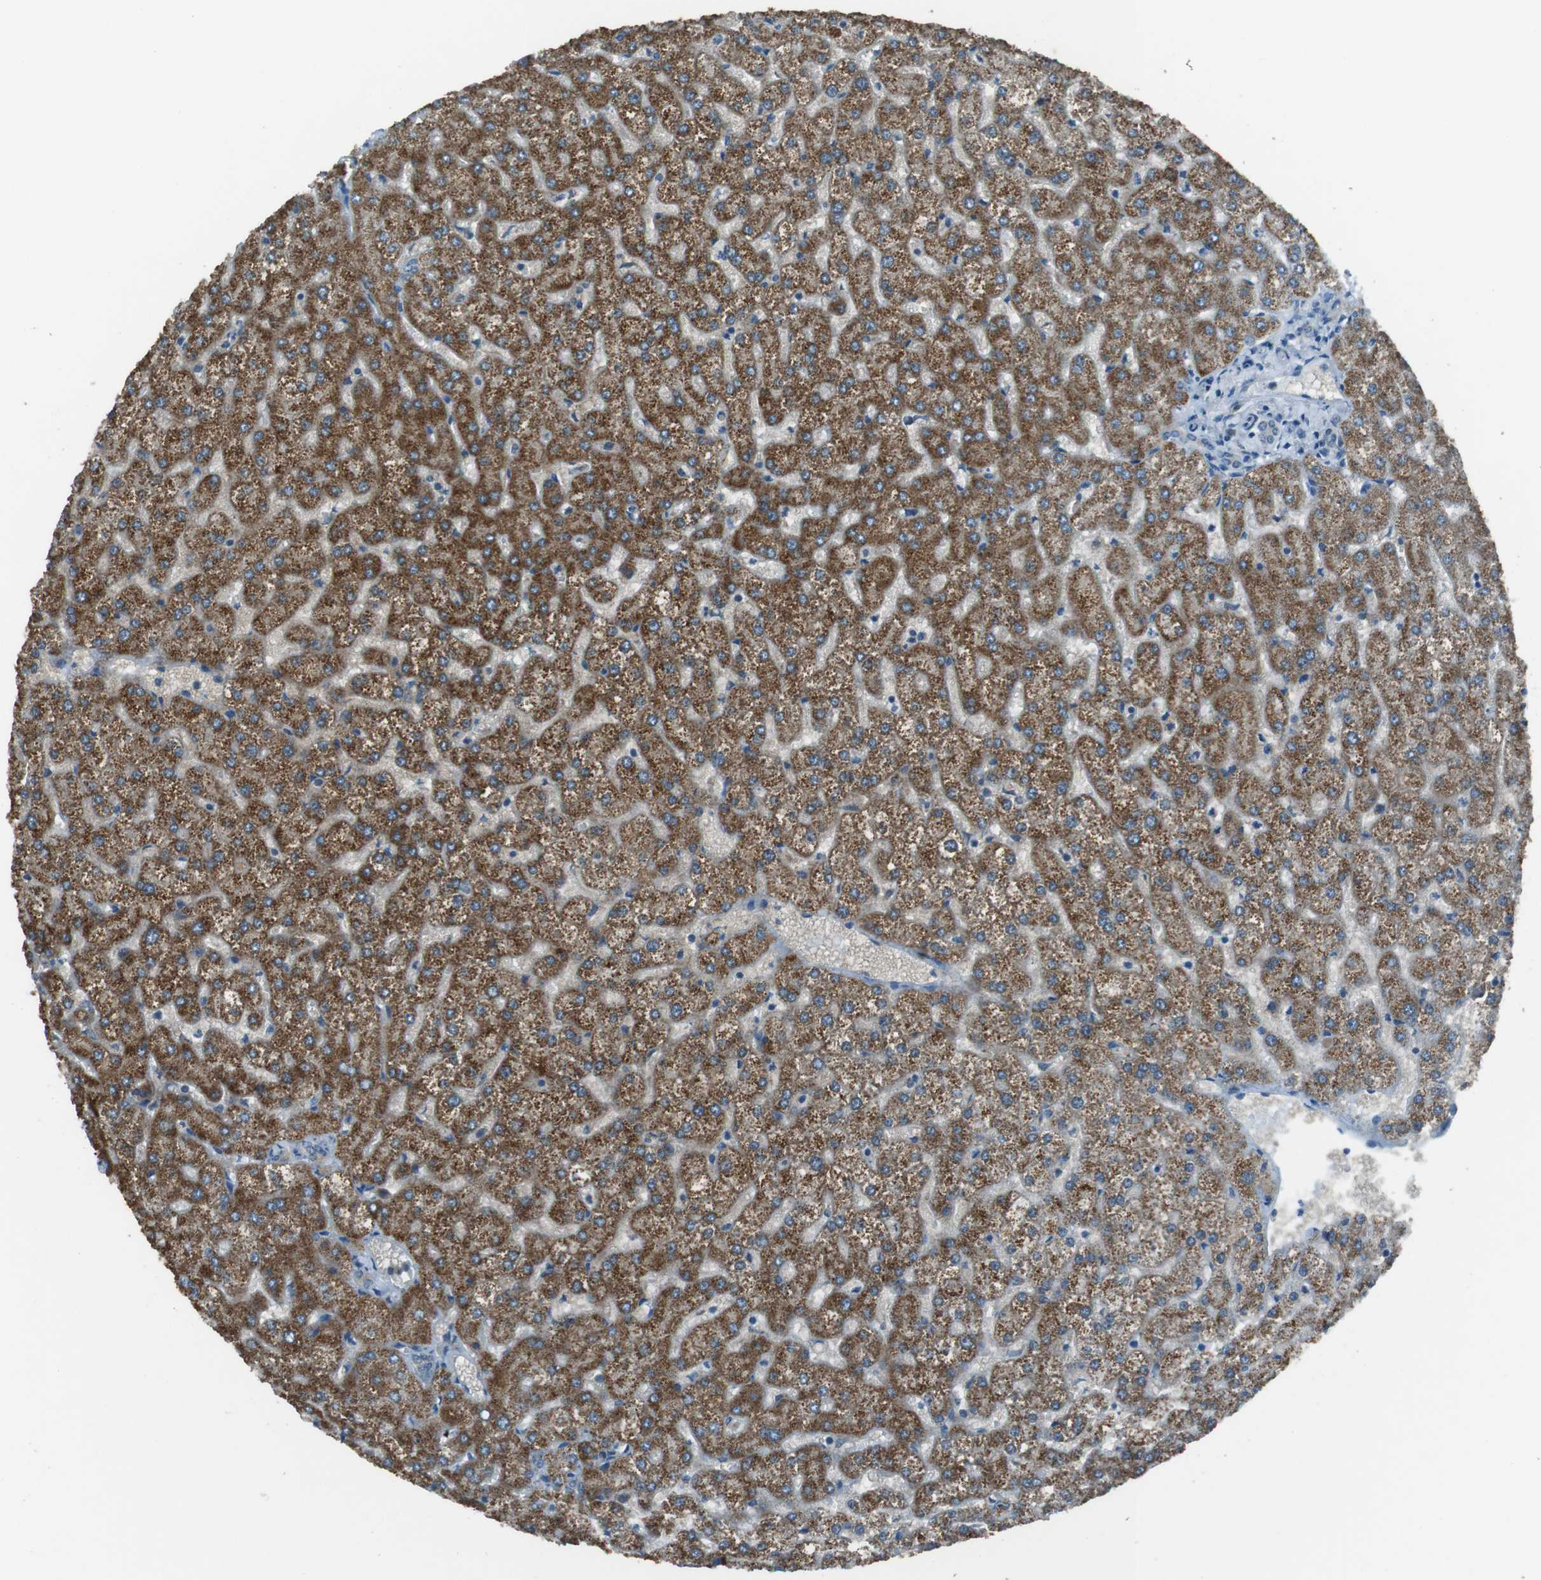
{"staining": {"intensity": "negative", "quantity": "none", "location": "none"}, "tissue": "liver", "cell_type": "Cholangiocytes", "image_type": "normal", "snomed": [{"axis": "morphology", "description": "Normal tissue, NOS"}, {"axis": "topography", "description": "Liver"}], "caption": "Immunohistochemistry (IHC) photomicrograph of benign liver: human liver stained with DAB (3,3'-diaminobenzidine) reveals no significant protein positivity in cholangiocytes.", "gene": "MFAP3", "patient": {"sex": "female", "age": 32}}